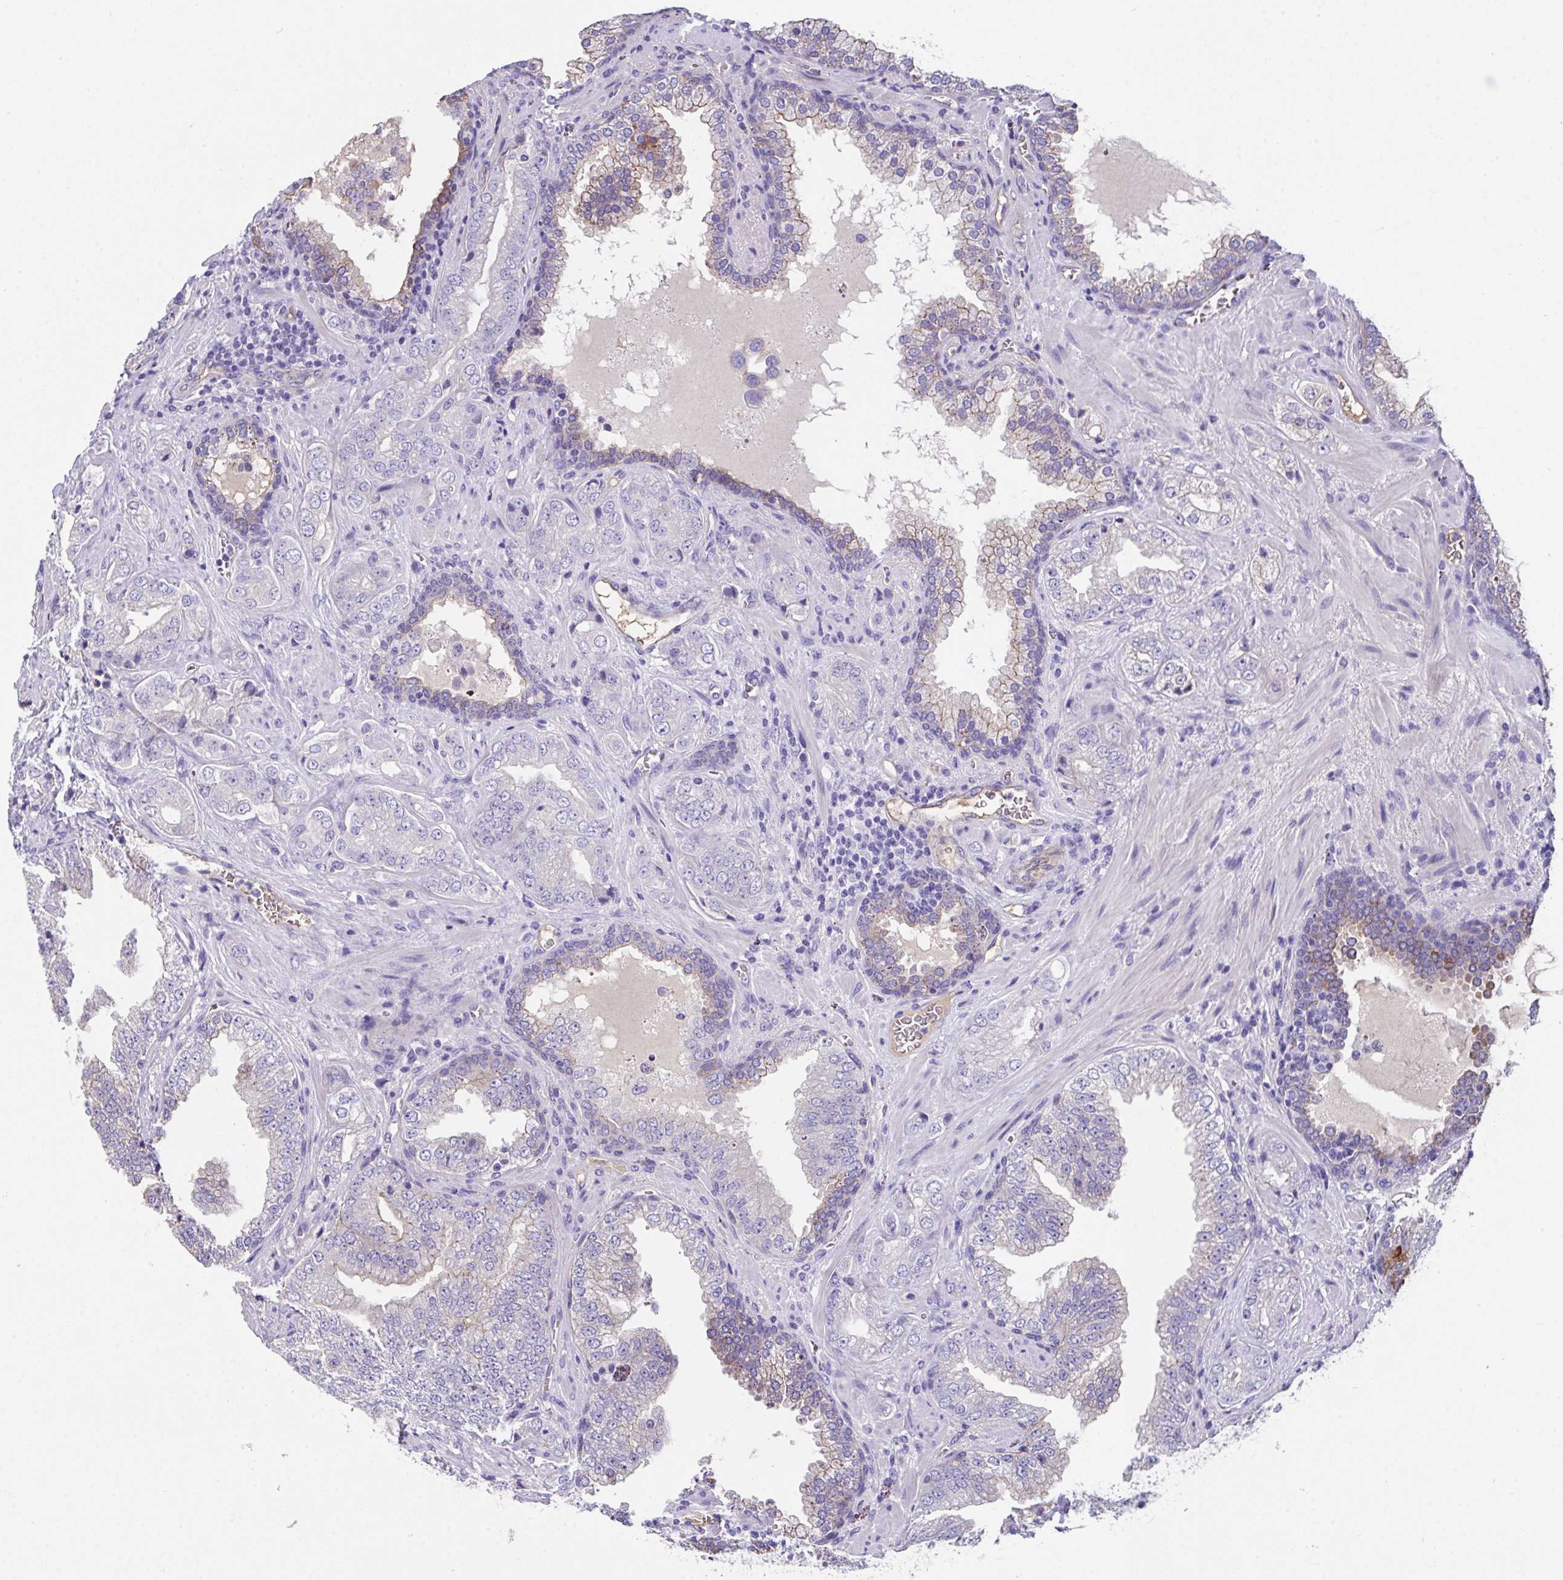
{"staining": {"intensity": "negative", "quantity": "none", "location": "none"}, "tissue": "prostate cancer", "cell_type": "Tumor cells", "image_type": "cancer", "snomed": [{"axis": "morphology", "description": "Adenocarcinoma, High grade"}, {"axis": "topography", "description": "Prostate"}], "caption": "Immunohistochemistry (IHC) micrograph of neoplastic tissue: human prostate cancer stained with DAB shows no significant protein expression in tumor cells.", "gene": "ZNF813", "patient": {"sex": "male", "age": 67}}